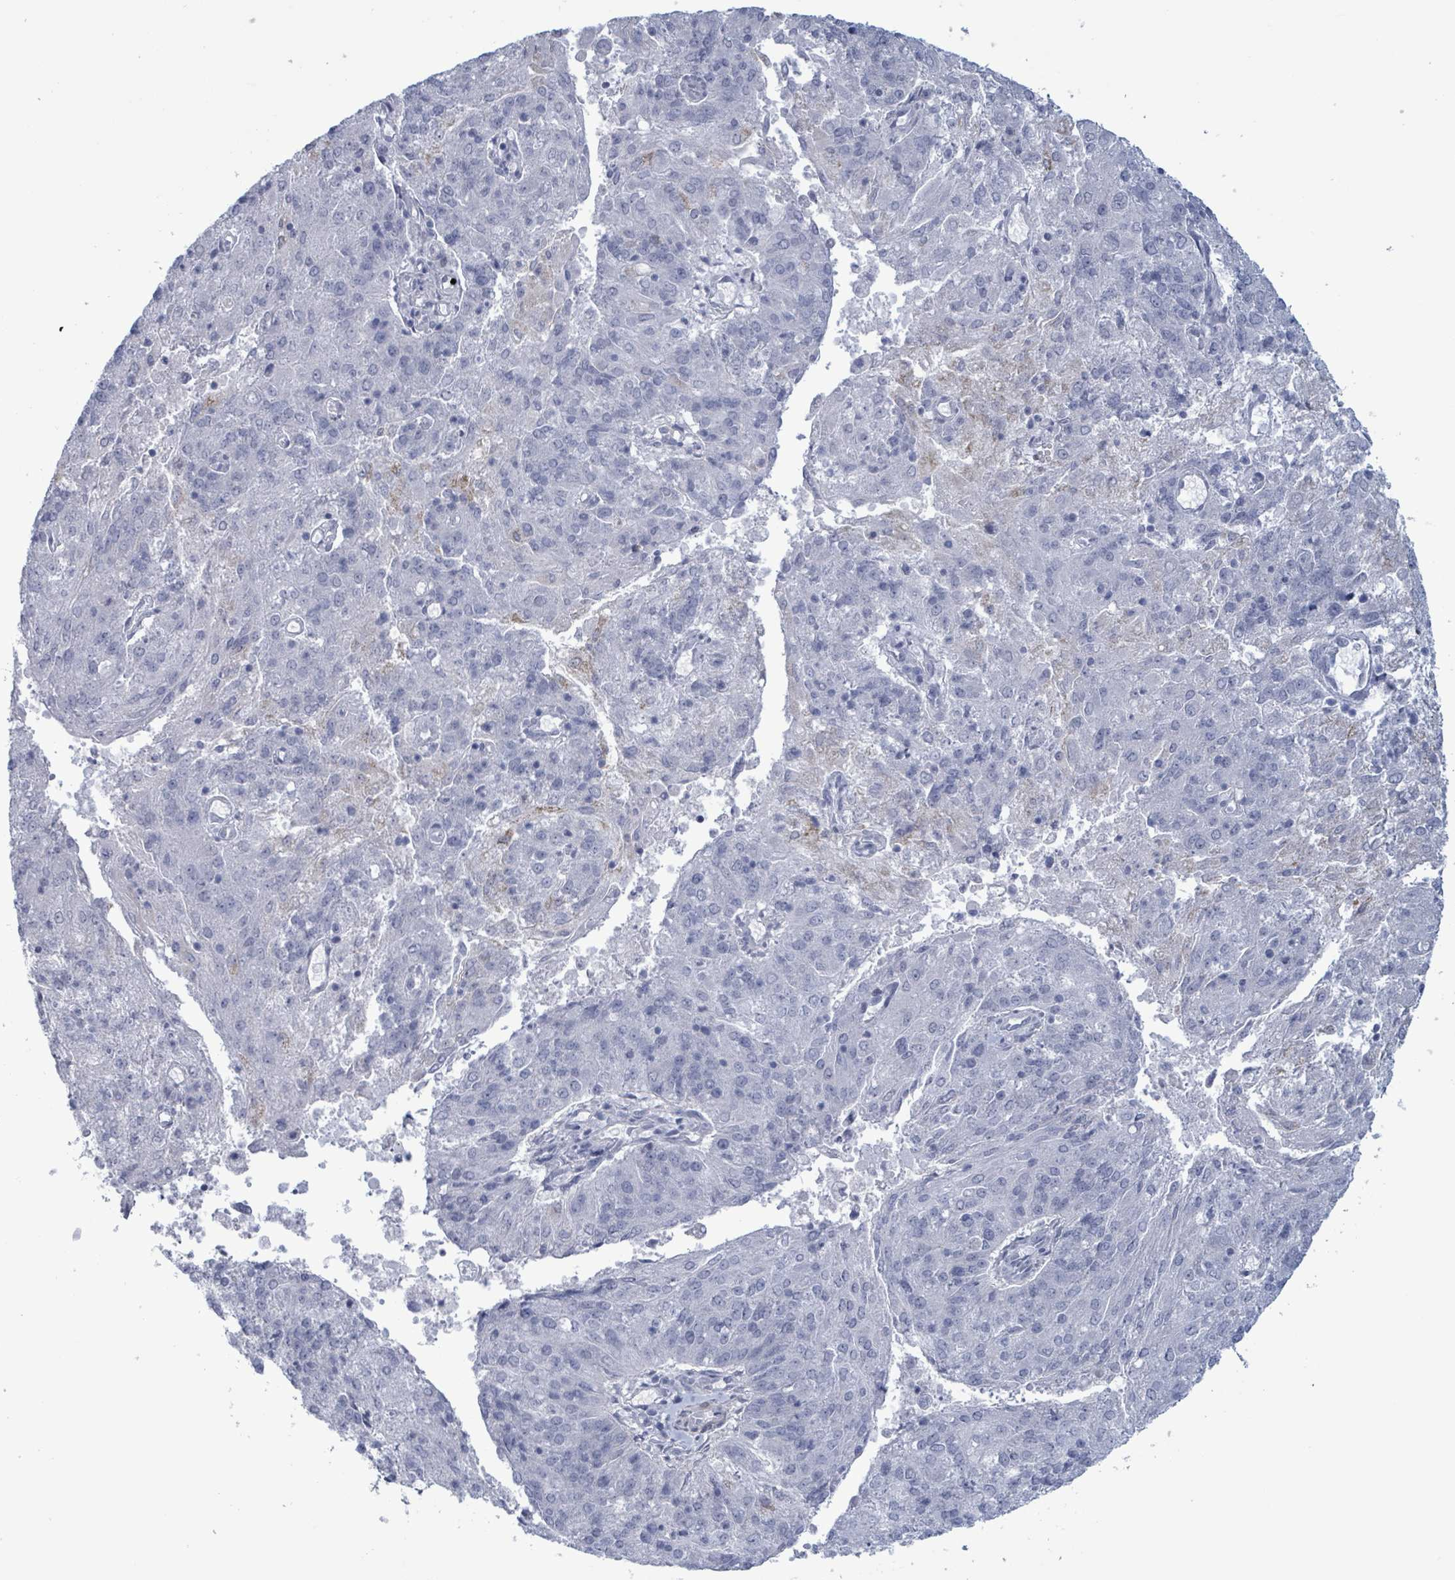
{"staining": {"intensity": "negative", "quantity": "none", "location": "none"}, "tissue": "endometrial cancer", "cell_type": "Tumor cells", "image_type": "cancer", "snomed": [{"axis": "morphology", "description": "Adenocarcinoma, NOS"}, {"axis": "topography", "description": "Endometrium"}], "caption": "IHC photomicrograph of neoplastic tissue: human endometrial adenocarcinoma stained with DAB displays no significant protein positivity in tumor cells.", "gene": "ZNF771", "patient": {"sex": "female", "age": 82}}